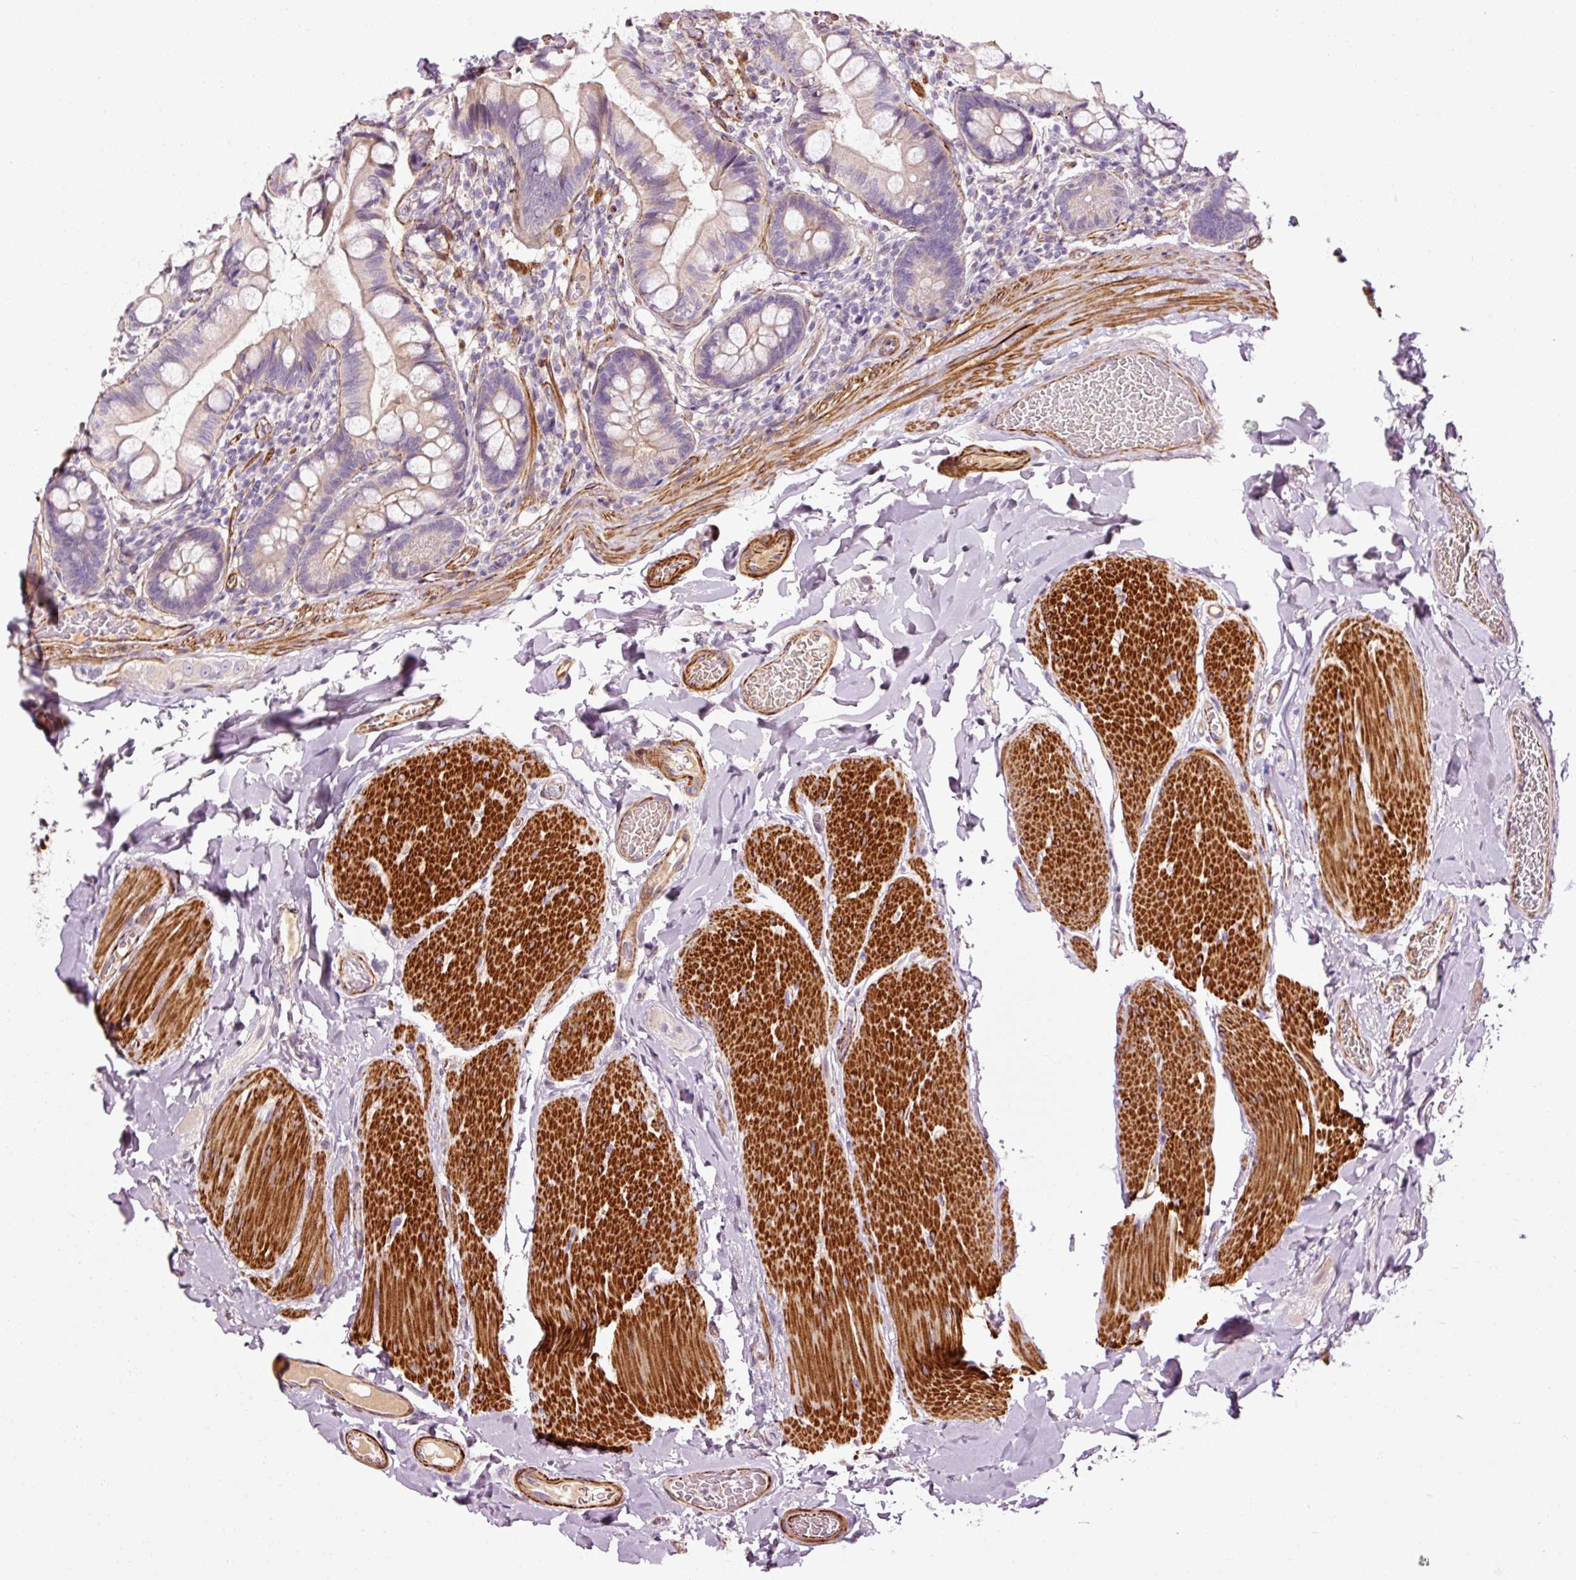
{"staining": {"intensity": "weak", "quantity": "25%-75%", "location": "cytoplasmic/membranous"}, "tissue": "small intestine", "cell_type": "Glandular cells", "image_type": "normal", "snomed": [{"axis": "morphology", "description": "Normal tissue, NOS"}, {"axis": "topography", "description": "Small intestine"}], "caption": "Approximately 25%-75% of glandular cells in benign small intestine show weak cytoplasmic/membranous protein staining as visualized by brown immunohistochemical staining.", "gene": "ANKRD20A1", "patient": {"sex": "male", "age": 70}}